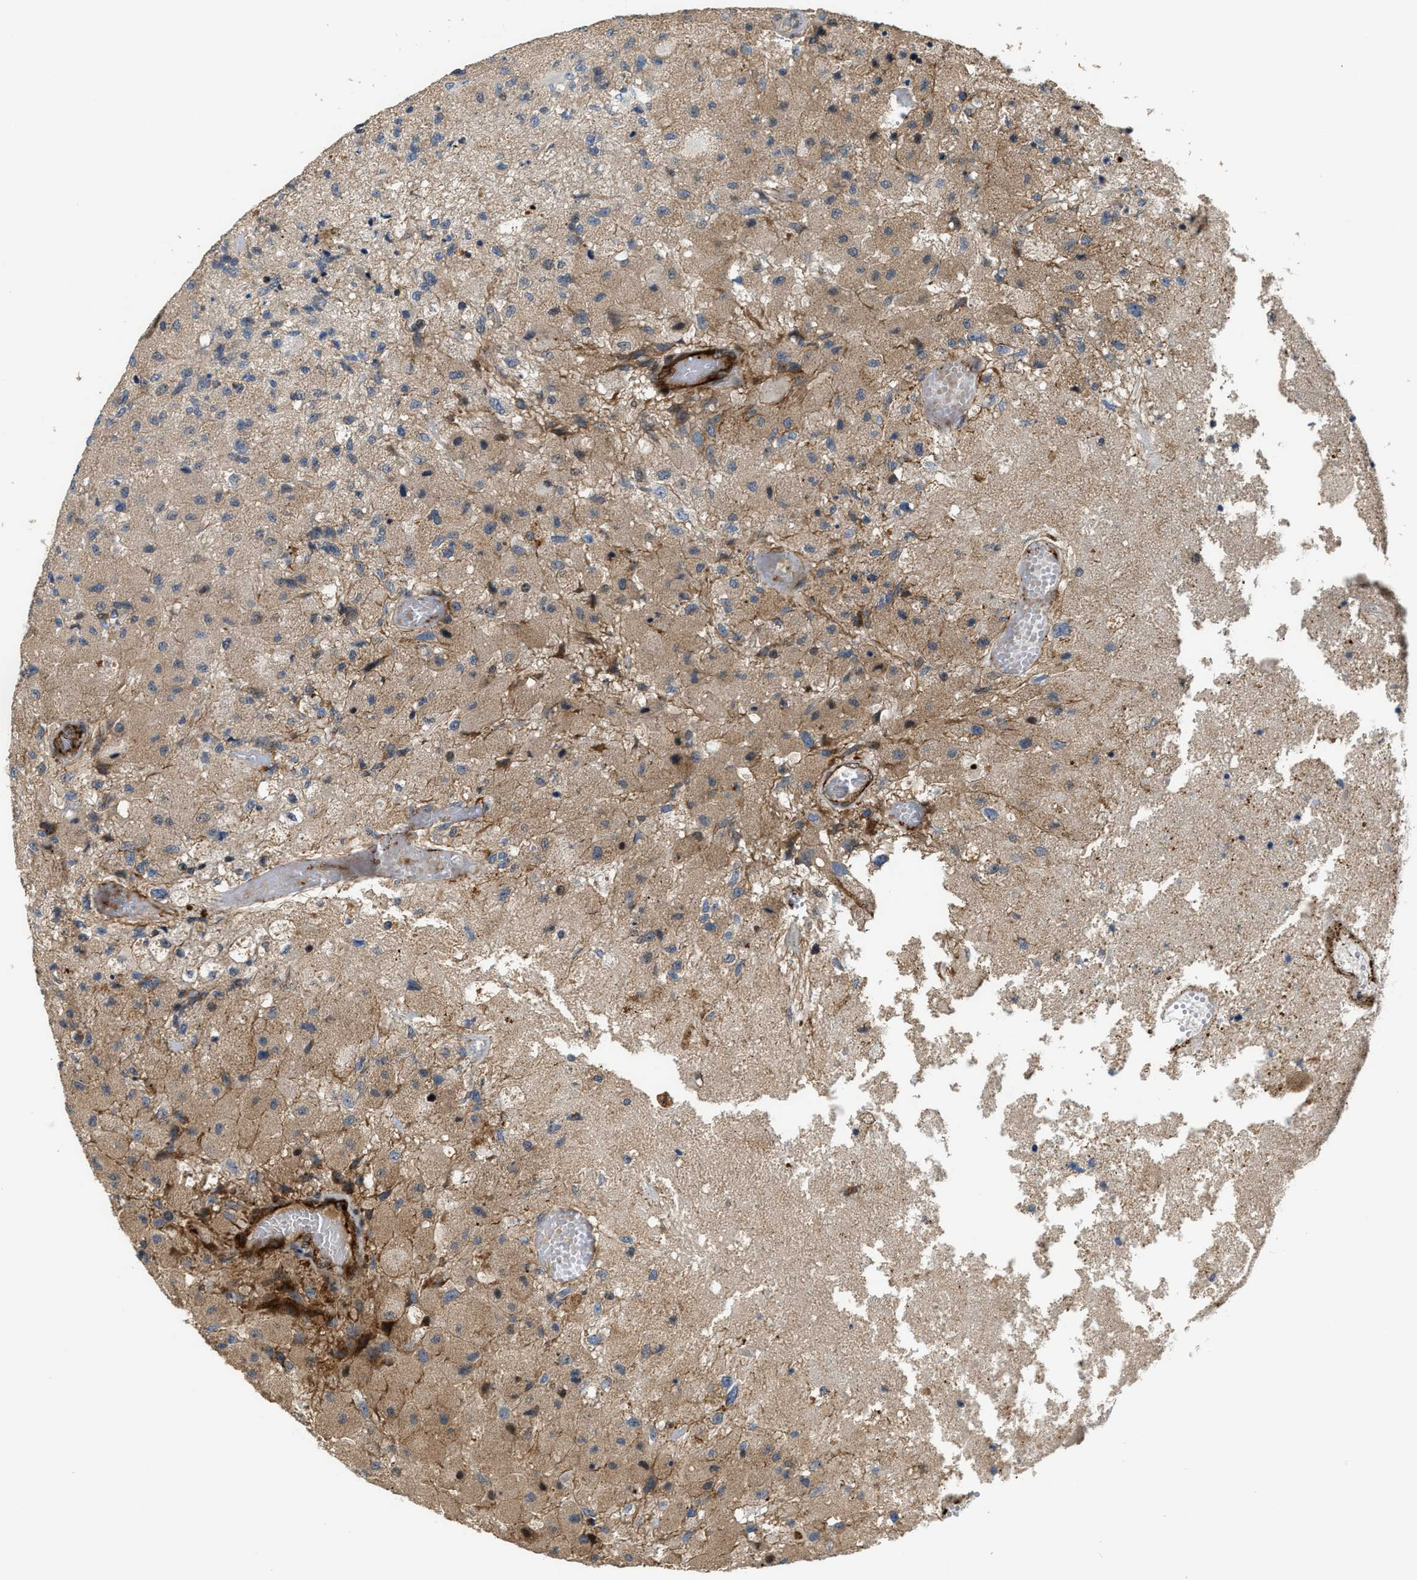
{"staining": {"intensity": "weak", "quantity": ">75%", "location": "cytoplasmic/membranous"}, "tissue": "glioma", "cell_type": "Tumor cells", "image_type": "cancer", "snomed": [{"axis": "morphology", "description": "Normal tissue, NOS"}, {"axis": "morphology", "description": "Glioma, malignant, High grade"}, {"axis": "topography", "description": "Cerebral cortex"}], "caption": "Glioma stained with a protein marker shows weak staining in tumor cells.", "gene": "DPF2", "patient": {"sex": "male", "age": 77}}